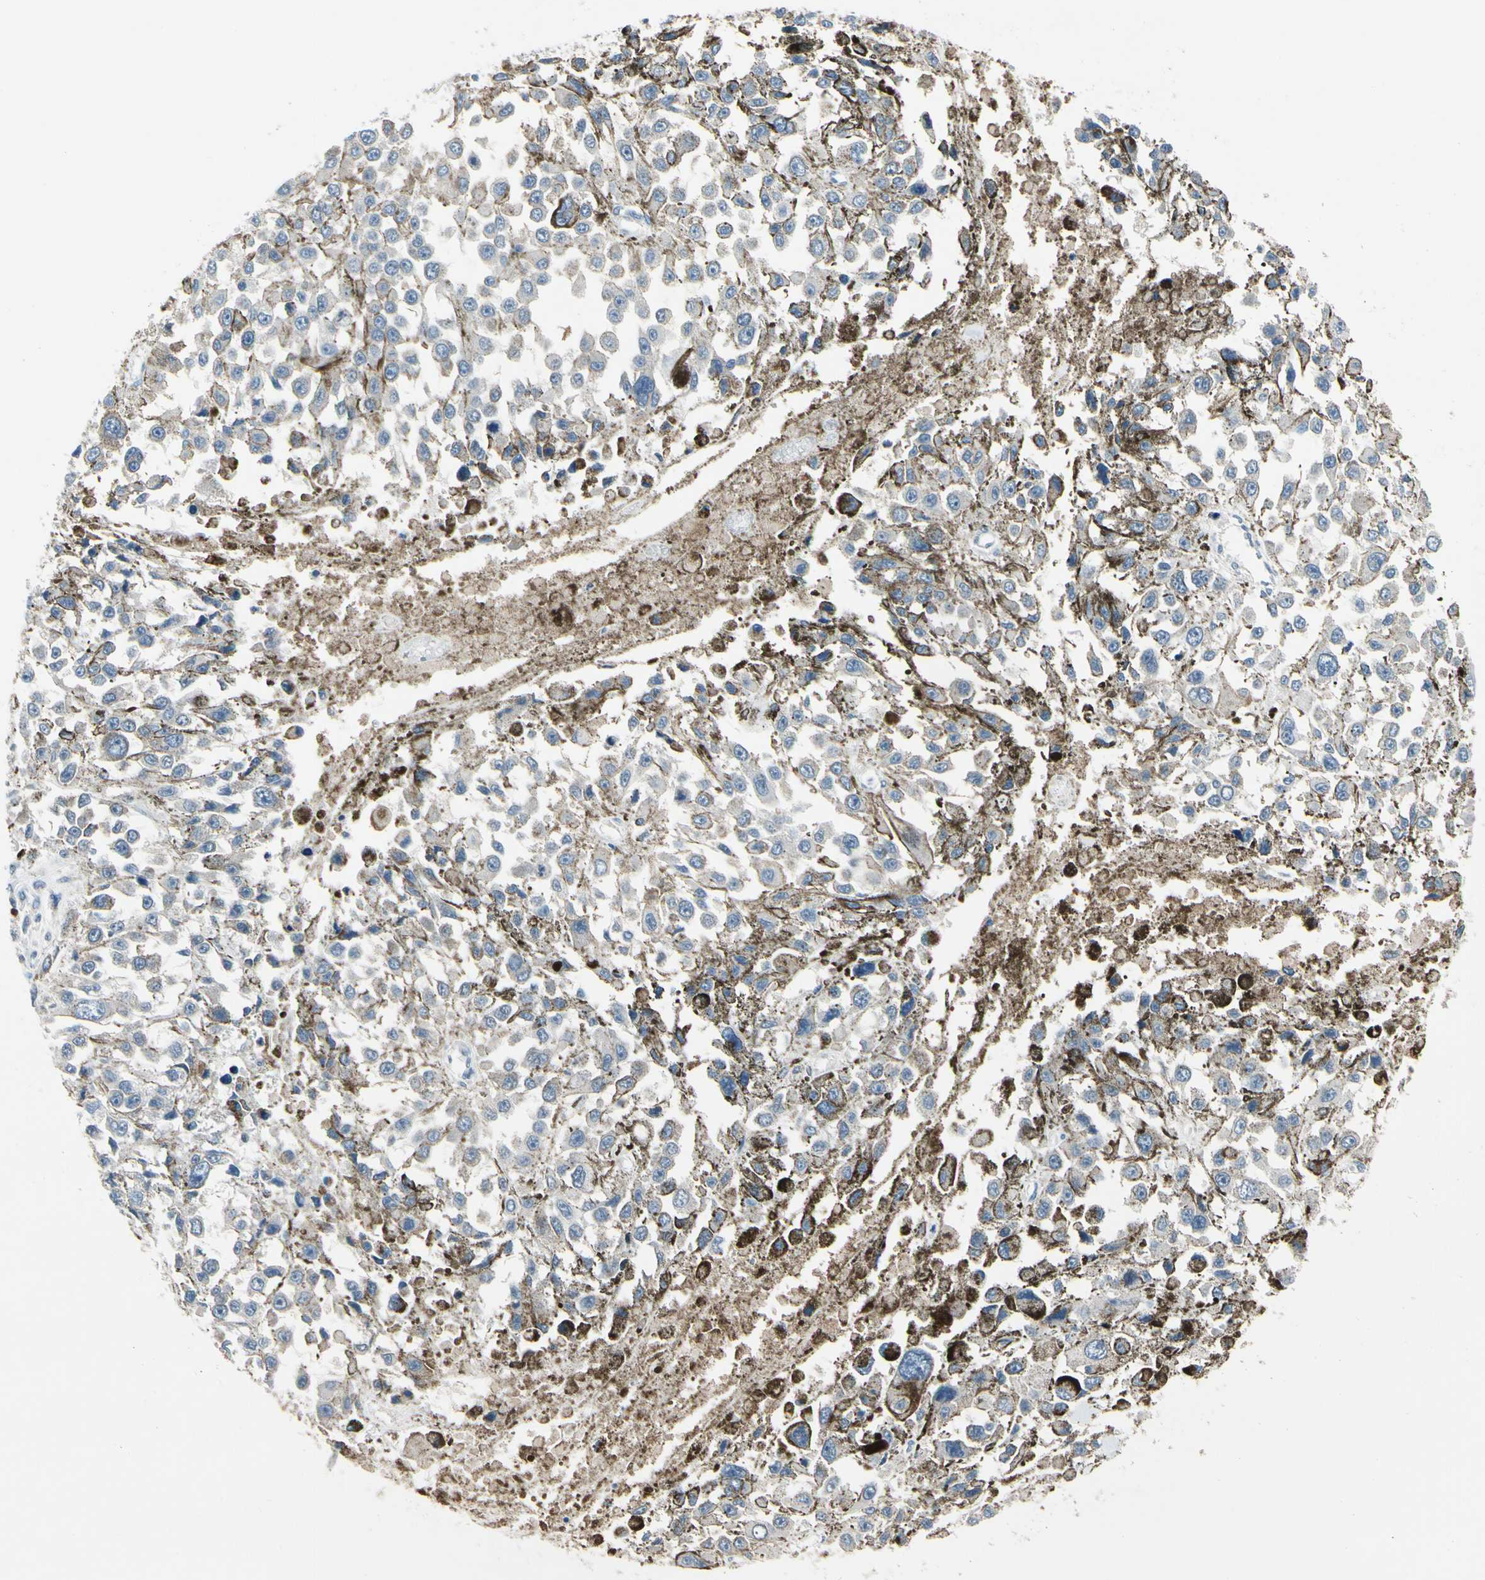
{"staining": {"intensity": "negative", "quantity": "none", "location": "none"}, "tissue": "melanoma", "cell_type": "Tumor cells", "image_type": "cancer", "snomed": [{"axis": "morphology", "description": "Malignant melanoma, Metastatic site"}, {"axis": "topography", "description": "Lymph node"}], "caption": "Tumor cells show no significant protein staining in melanoma.", "gene": "SELENOK", "patient": {"sex": "male", "age": 59}}